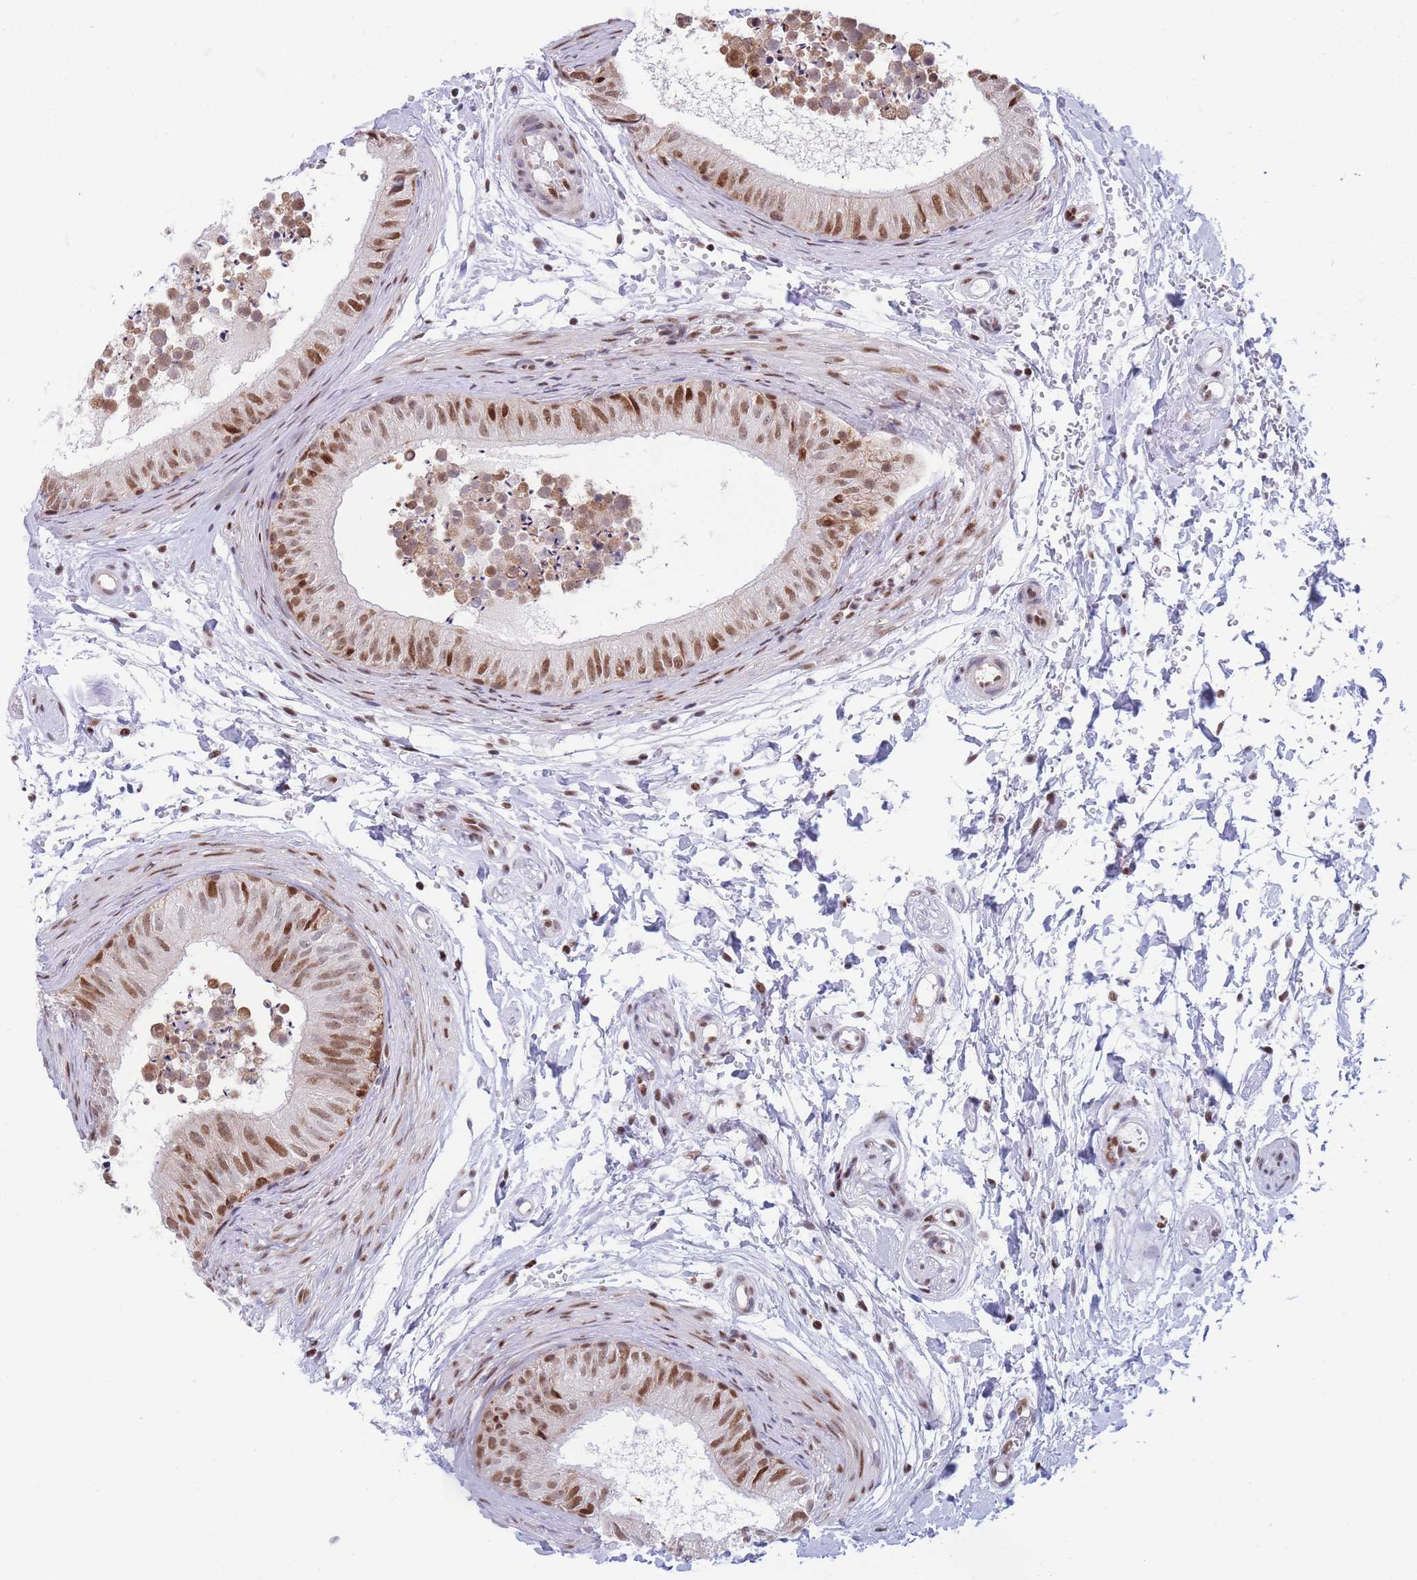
{"staining": {"intensity": "moderate", "quantity": ">75%", "location": "nuclear"}, "tissue": "epididymis", "cell_type": "Glandular cells", "image_type": "normal", "snomed": [{"axis": "morphology", "description": "Normal tissue, NOS"}, {"axis": "topography", "description": "Epididymis"}], "caption": "Moderate nuclear protein staining is appreciated in approximately >75% of glandular cells in epididymis.", "gene": "DNAJC3", "patient": {"sex": "male", "age": 15}}